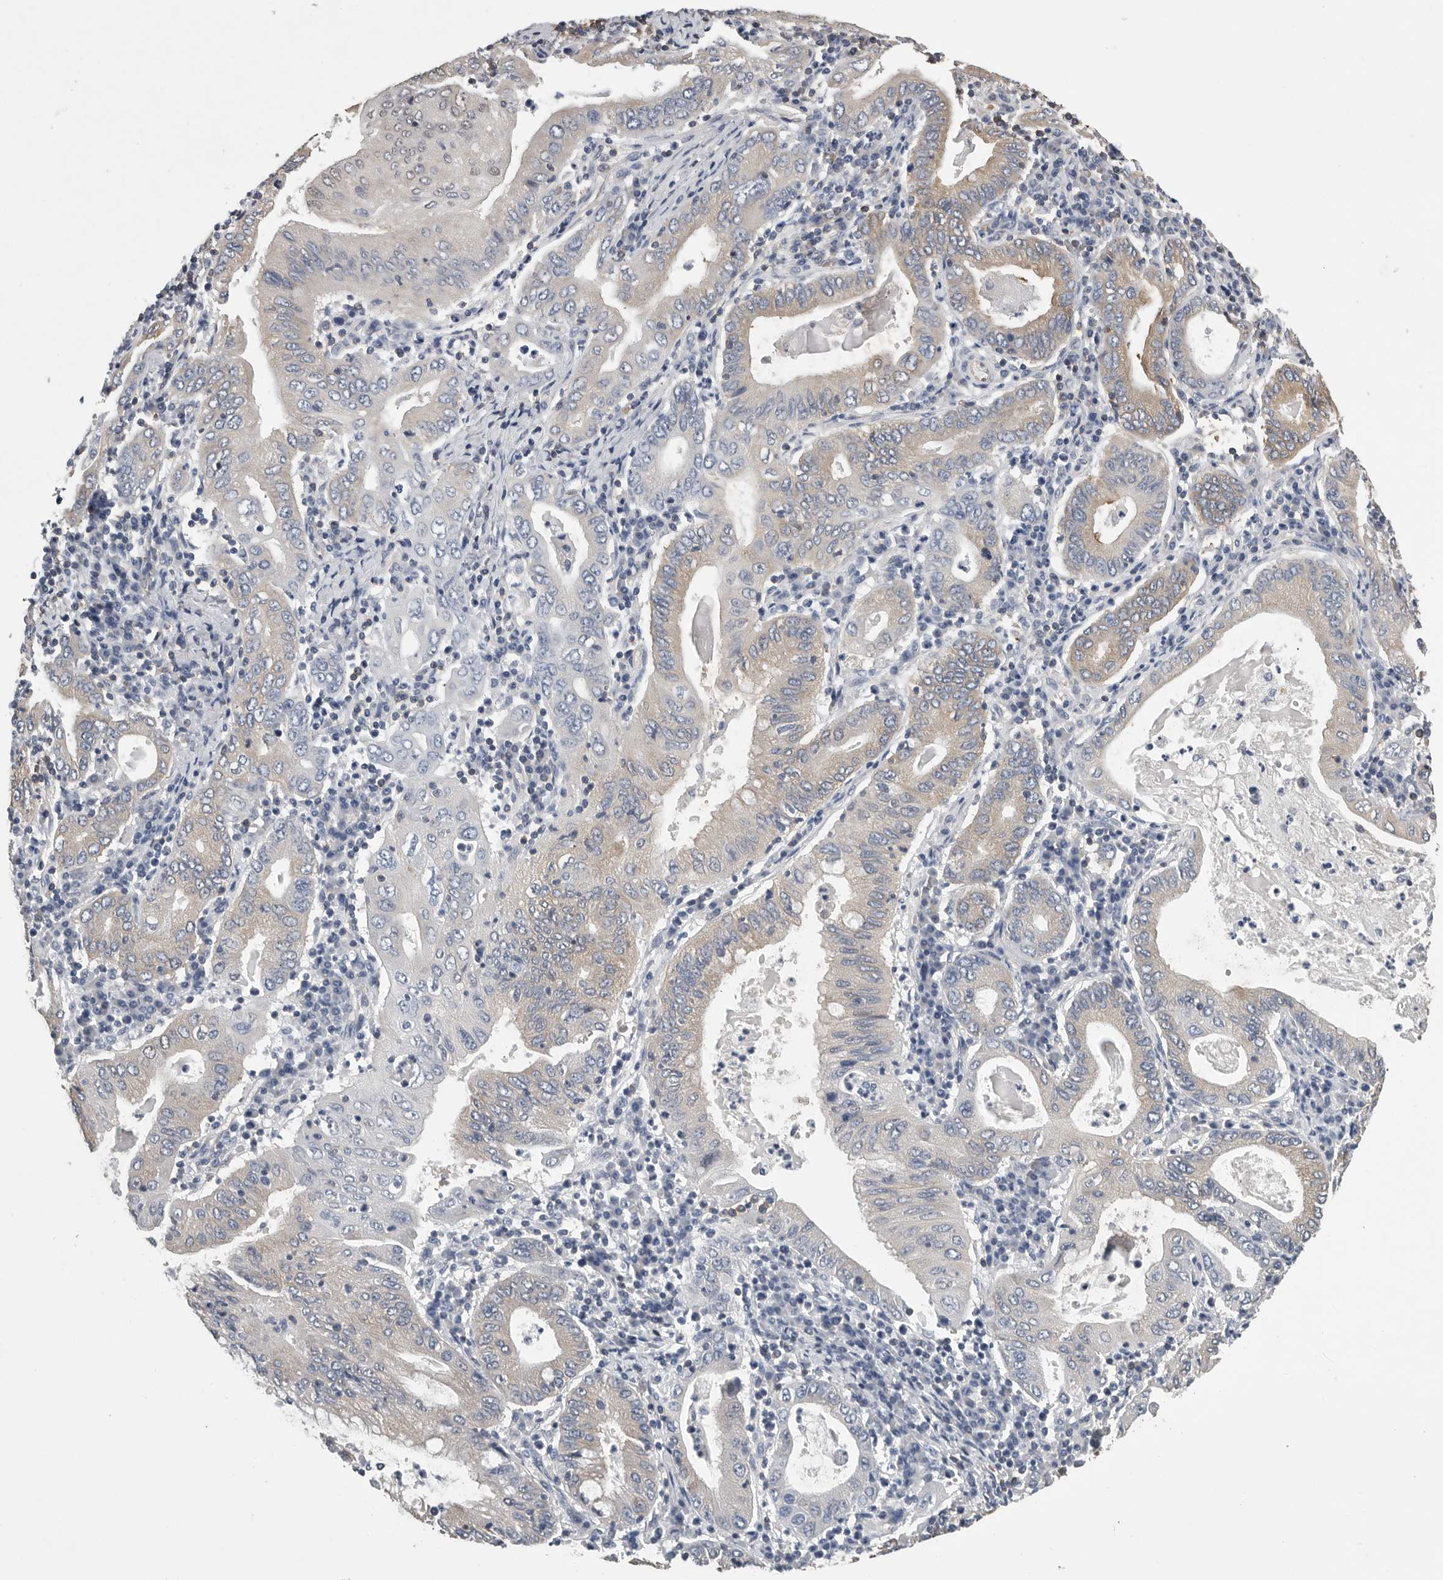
{"staining": {"intensity": "weak", "quantity": "<25%", "location": "cytoplasmic/membranous"}, "tissue": "stomach cancer", "cell_type": "Tumor cells", "image_type": "cancer", "snomed": [{"axis": "morphology", "description": "Normal tissue, NOS"}, {"axis": "morphology", "description": "Adenocarcinoma, NOS"}, {"axis": "topography", "description": "Esophagus"}, {"axis": "topography", "description": "Stomach, upper"}, {"axis": "topography", "description": "Peripheral nerve tissue"}], "caption": "This is an immunohistochemistry (IHC) micrograph of human adenocarcinoma (stomach). There is no positivity in tumor cells.", "gene": "PDCD4", "patient": {"sex": "male", "age": 62}}